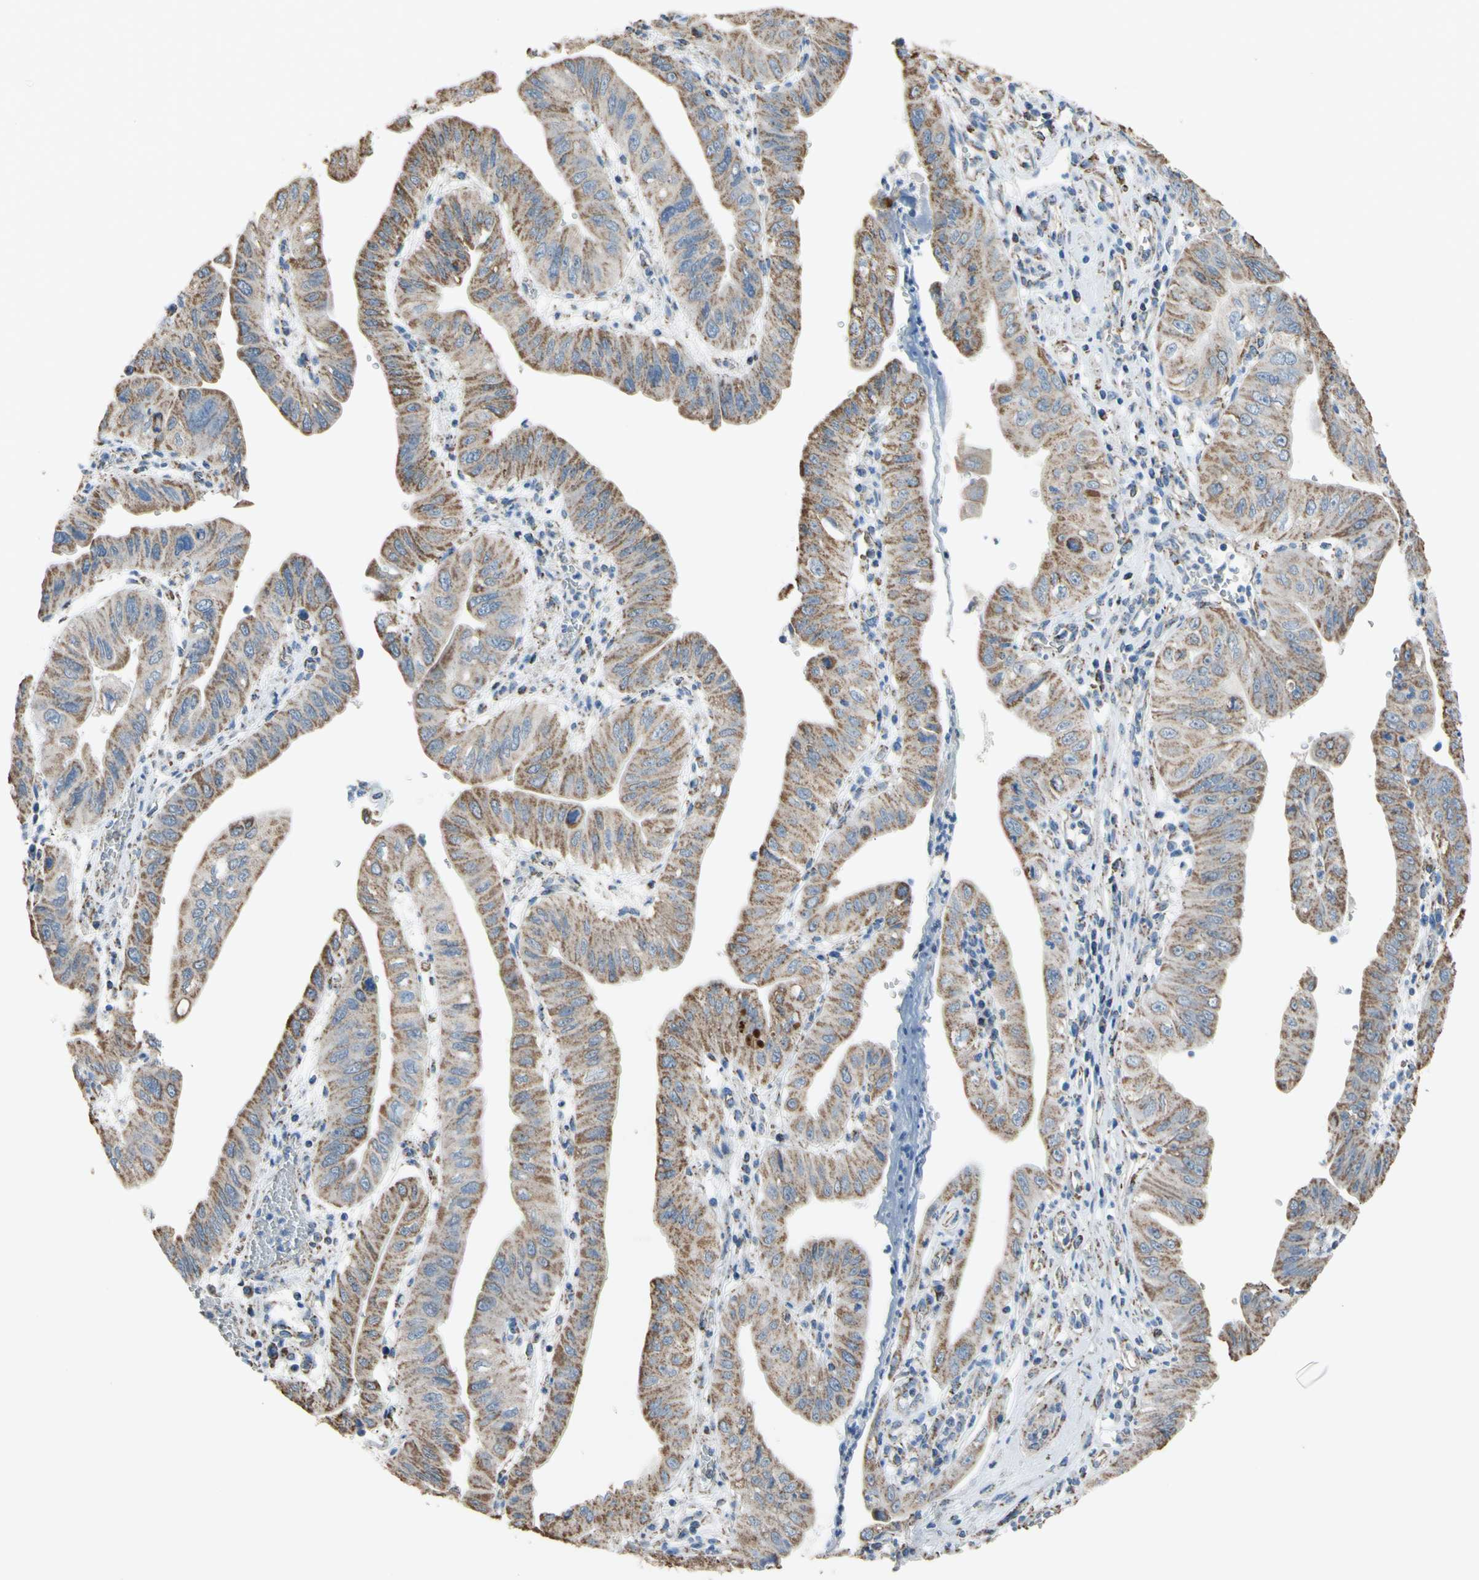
{"staining": {"intensity": "moderate", "quantity": "25%-75%", "location": "cytoplasmic/membranous"}, "tissue": "pancreatic cancer", "cell_type": "Tumor cells", "image_type": "cancer", "snomed": [{"axis": "morphology", "description": "Normal tissue, NOS"}, {"axis": "topography", "description": "Lymph node"}], "caption": "High-power microscopy captured an immunohistochemistry histopathology image of pancreatic cancer, revealing moderate cytoplasmic/membranous expression in about 25%-75% of tumor cells.", "gene": "CMKLR2", "patient": {"sex": "male", "age": 50}}